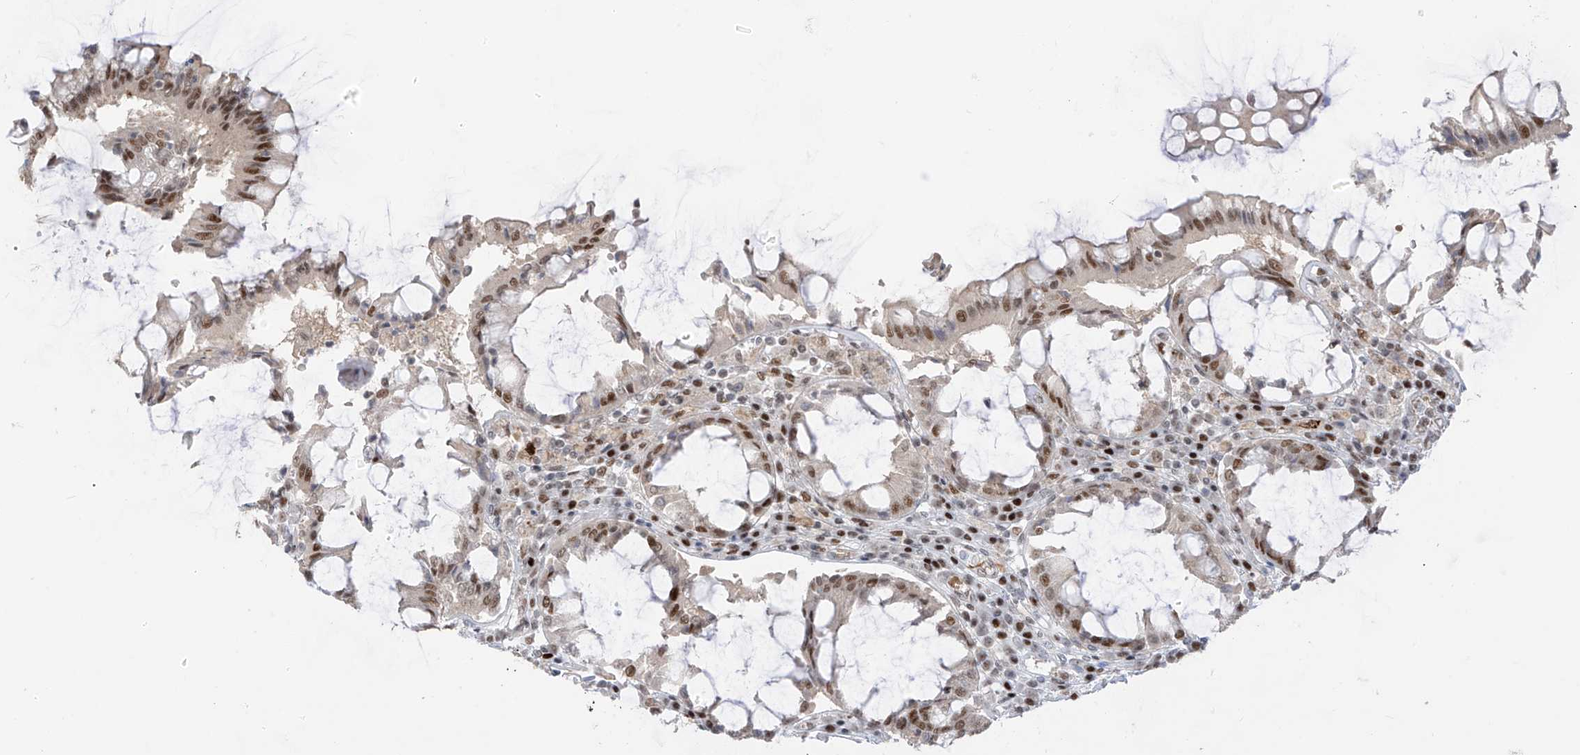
{"staining": {"intensity": "moderate", "quantity": ">75%", "location": "nuclear"}, "tissue": "colorectal cancer", "cell_type": "Tumor cells", "image_type": "cancer", "snomed": [{"axis": "morphology", "description": "Adenocarcinoma, NOS"}, {"axis": "topography", "description": "Rectum"}], "caption": "Colorectal cancer was stained to show a protein in brown. There is medium levels of moderate nuclear expression in about >75% of tumor cells. (Brightfield microscopy of DAB IHC at high magnification).", "gene": "ZCWPW2", "patient": {"sex": "male", "age": 84}}